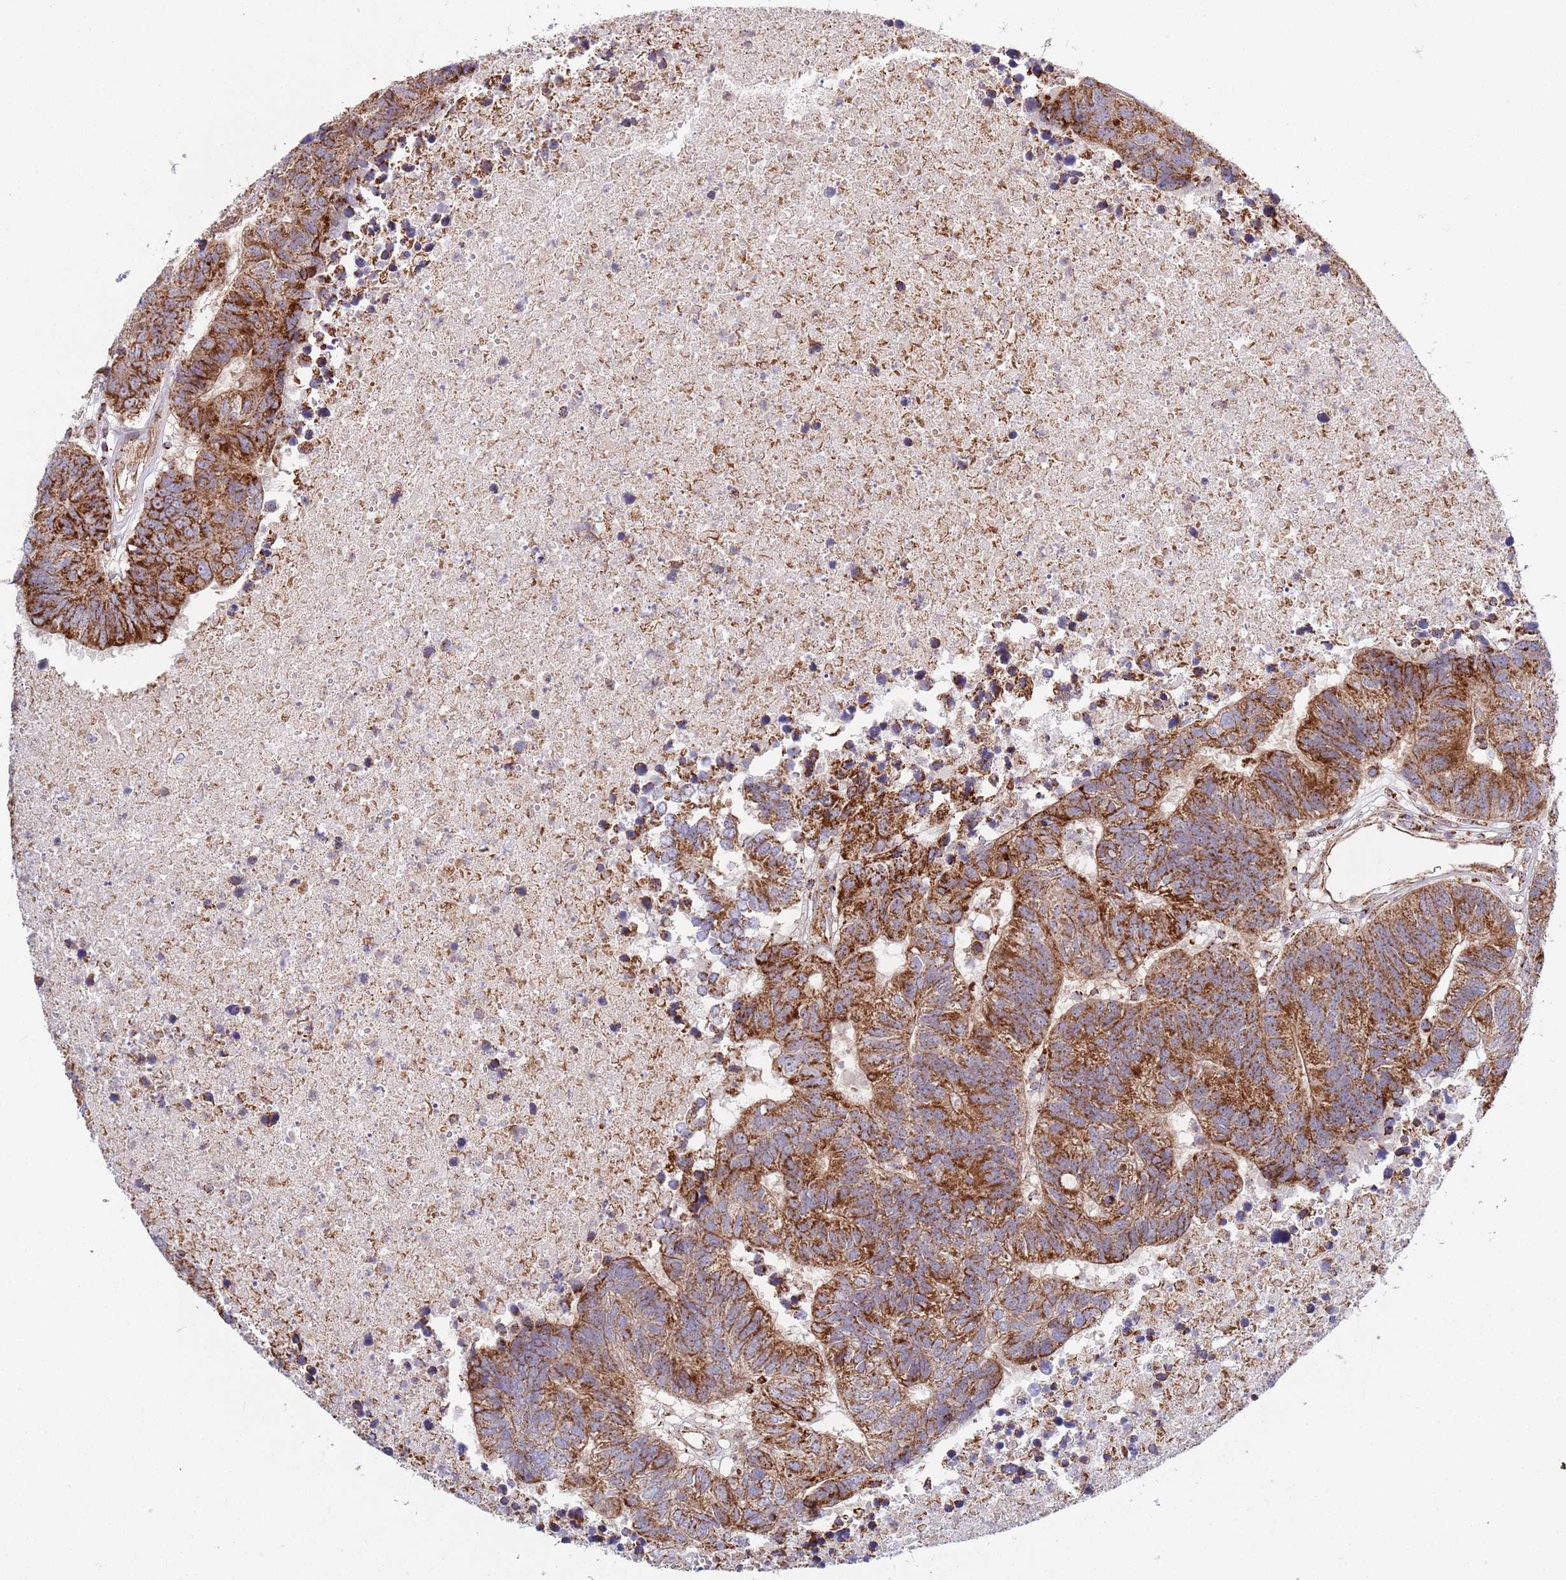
{"staining": {"intensity": "strong", "quantity": ">75%", "location": "cytoplasmic/membranous"}, "tissue": "colorectal cancer", "cell_type": "Tumor cells", "image_type": "cancer", "snomed": [{"axis": "morphology", "description": "Adenocarcinoma, NOS"}, {"axis": "topography", "description": "Colon"}], "caption": "Immunohistochemical staining of colorectal cancer exhibits strong cytoplasmic/membranous protein staining in approximately >75% of tumor cells. Ihc stains the protein in brown and the nuclei are stained blue.", "gene": "ATP5PD", "patient": {"sex": "female", "age": 48}}